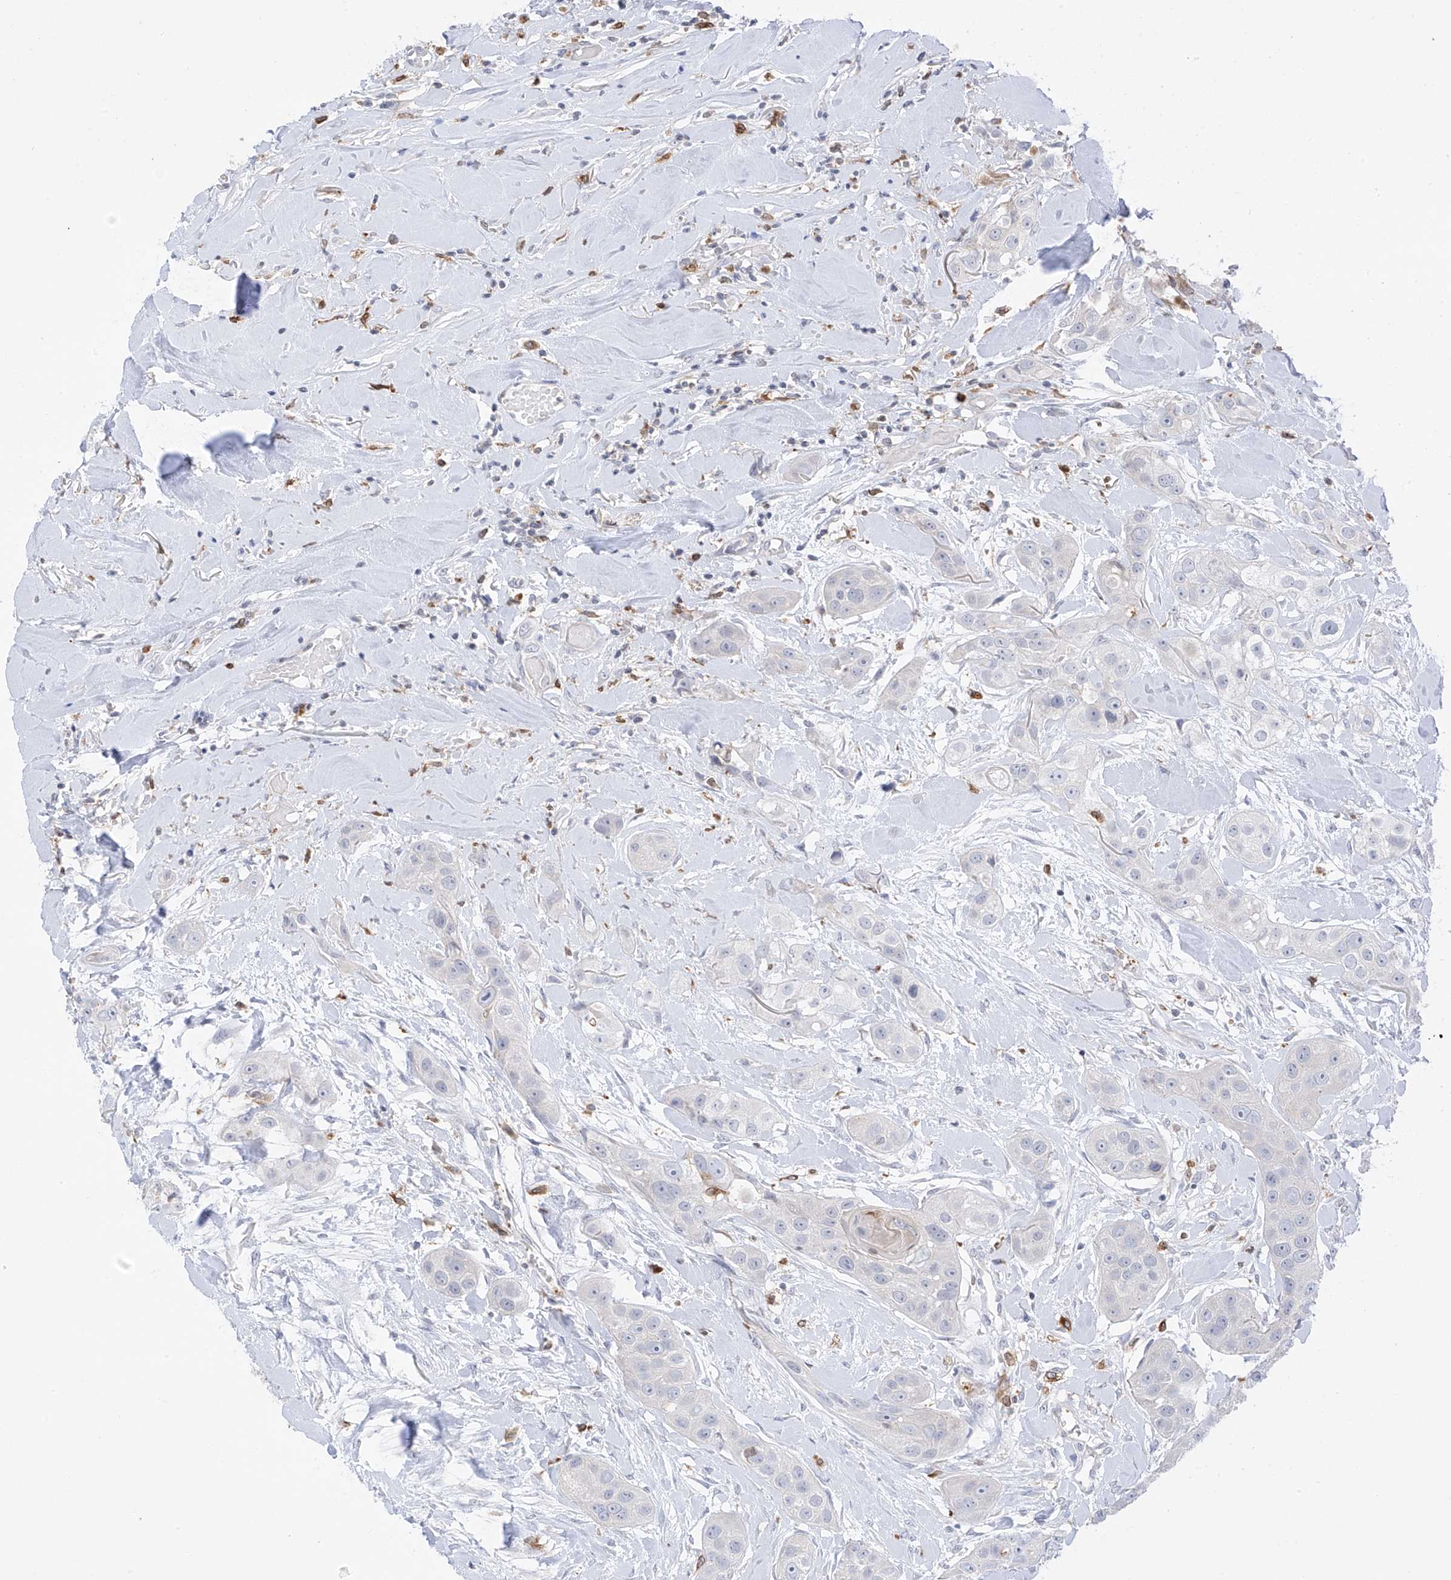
{"staining": {"intensity": "negative", "quantity": "none", "location": "none"}, "tissue": "head and neck cancer", "cell_type": "Tumor cells", "image_type": "cancer", "snomed": [{"axis": "morphology", "description": "Normal tissue, NOS"}, {"axis": "morphology", "description": "Squamous cell carcinoma, NOS"}, {"axis": "topography", "description": "Skeletal muscle"}, {"axis": "topography", "description": "Head-Neck"}], "caption": "Immunohistochemistry (IHC) of human squamous cell carcinoma (head and neck) reveals no expression in tumor cells. (DAB immunohistochemistry with hematoxylin counter stain).", "gene": "TBXAS1", "patient": {"sex": "male", "age": 51}}